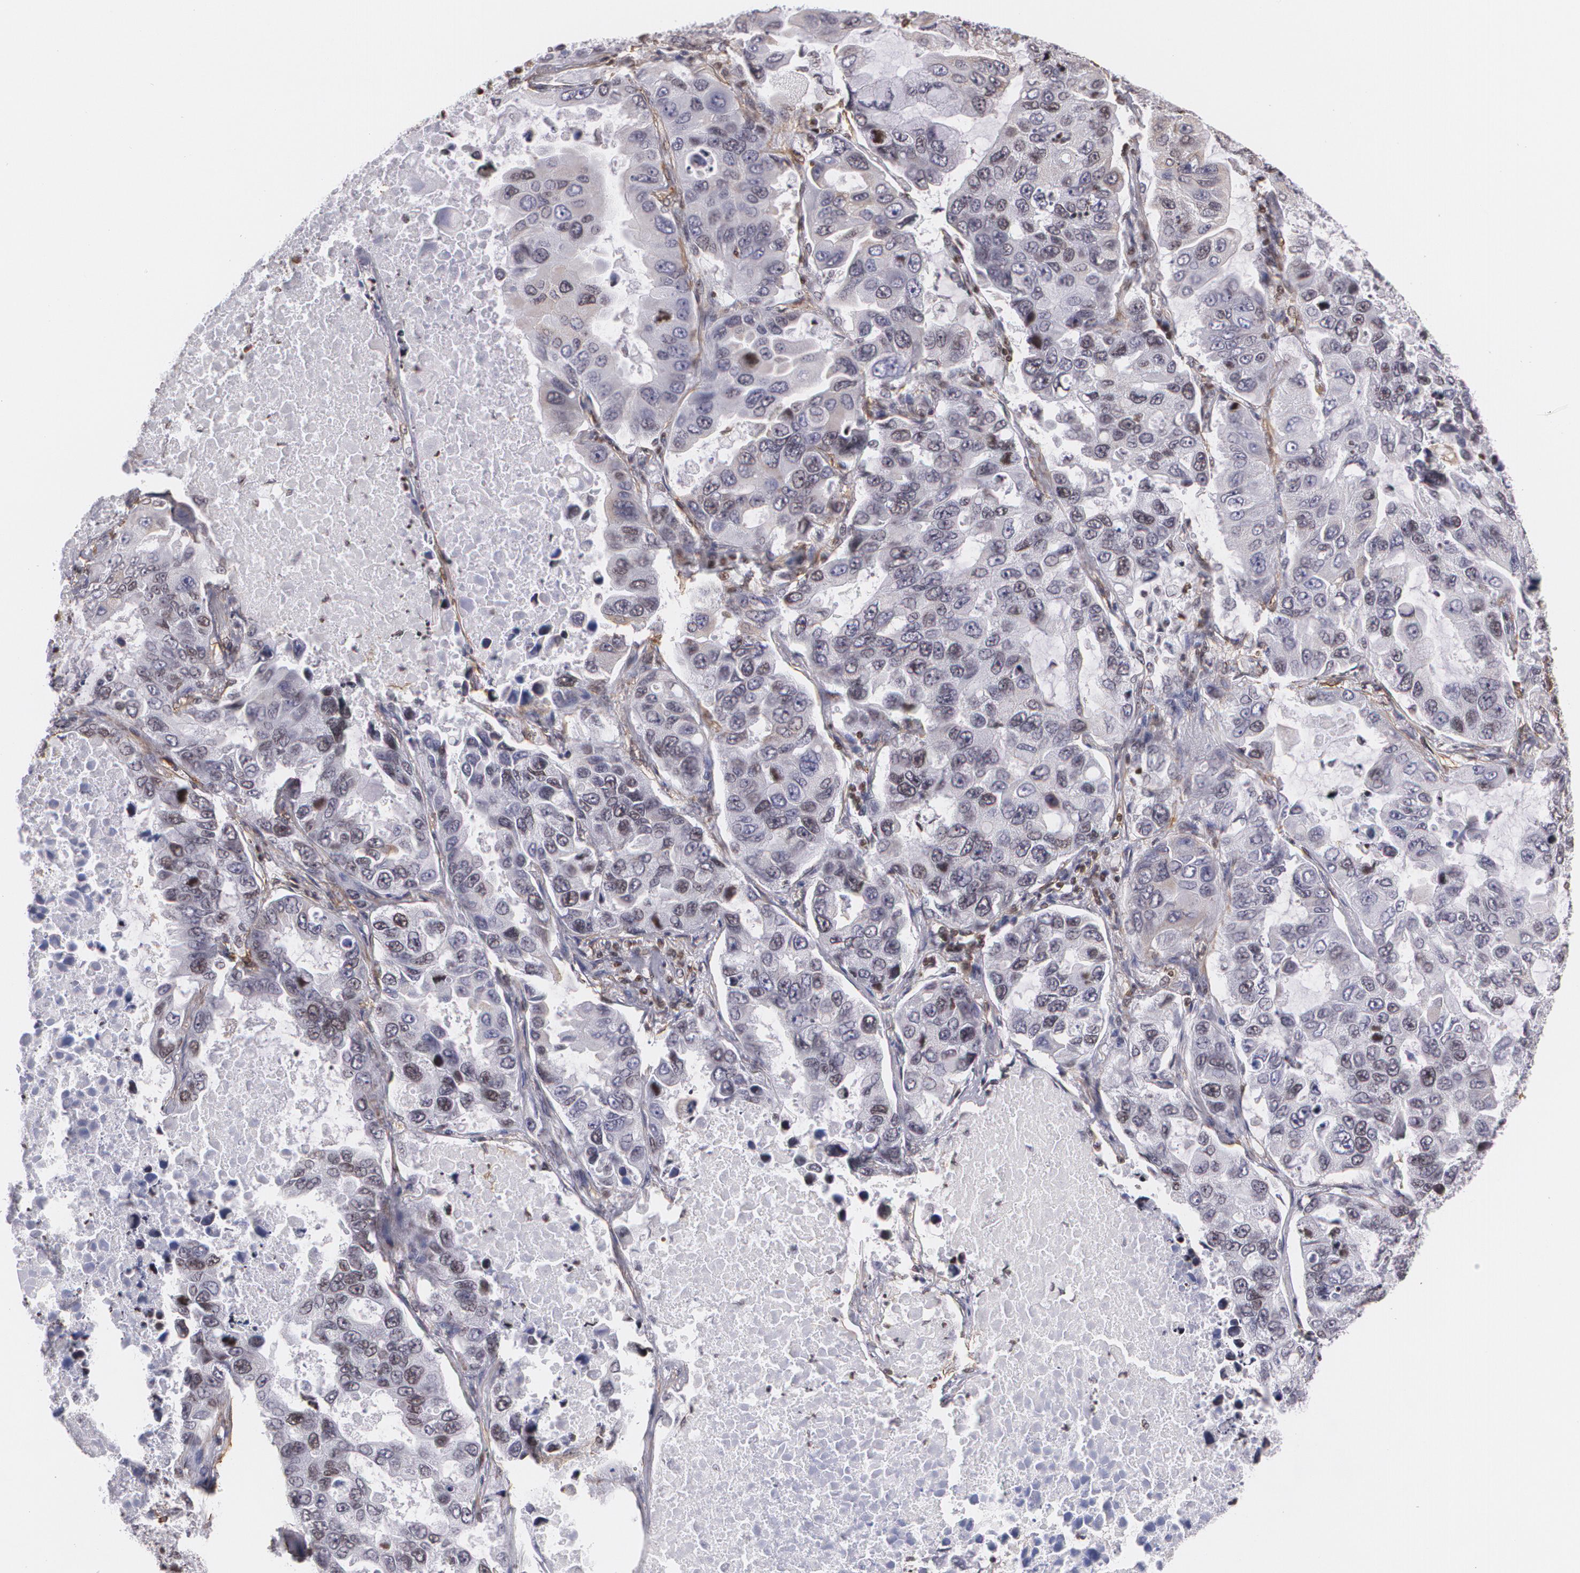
{"staining": {"intensity": "weak", "quantity": "<25%", "location": "cytoplasmic/membranous"}, "tissue": "lung cancer", "cell_type": "Tumor cells", "image_type": "cancer", "snomed": [{"axis": "morphology", "description": "Adenocarcinoma, NOS"}, {"axis": "topography", "description": "Lung"}], "caption": "Tumor cells show no significant protein positivity in lung cancer.", "gene": "VAMP1", "patient": {"sex": "male", "age": 64}}